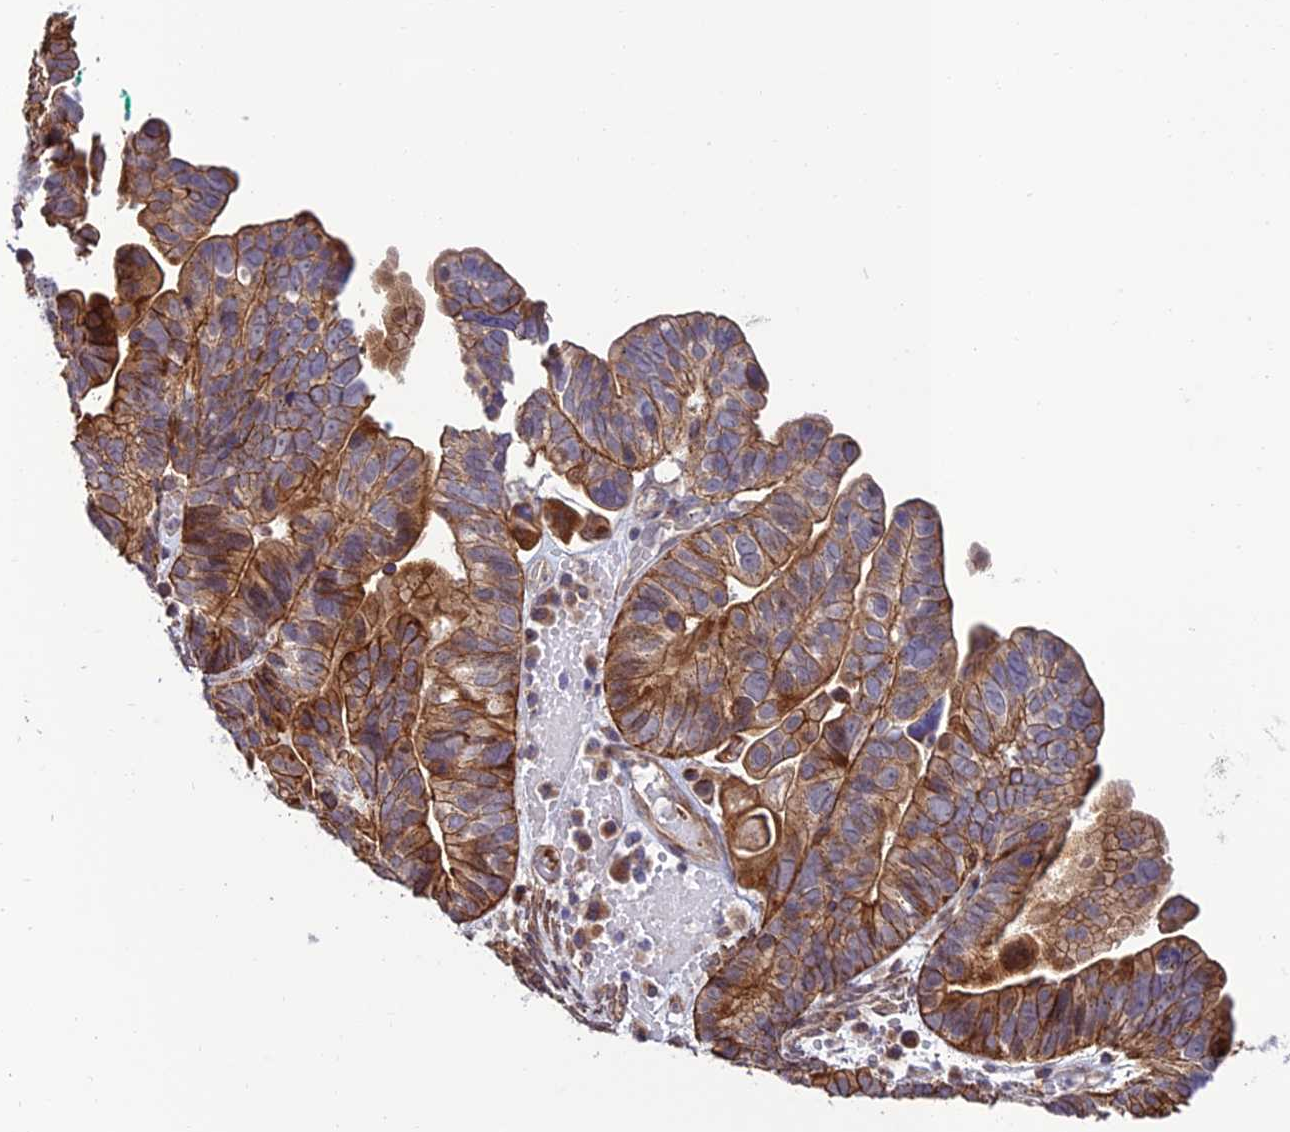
{"staining": {"intensity": "moderate", "quantity": ">75%", "location": "cytoplasmic/membranous"}, "tissue": "ovarian cancer", "cell_type": "Tumor cells", "image_type": "cancer", "snomed": [{"axis": "morphology", "description": "Cystadenocarcinoma, serous, NOS"}, {"axis": "topography", "description": "Ovary"}], "caption": "Human serous cystadenocarcinoma (ovarian) stained with a brown dye reveals moderate cytoplasmic/membranous positive positivity in approximately >75% of tumor cells.", "gene": "TNIP3", "patient": {"sex": "female", "age": 56}}